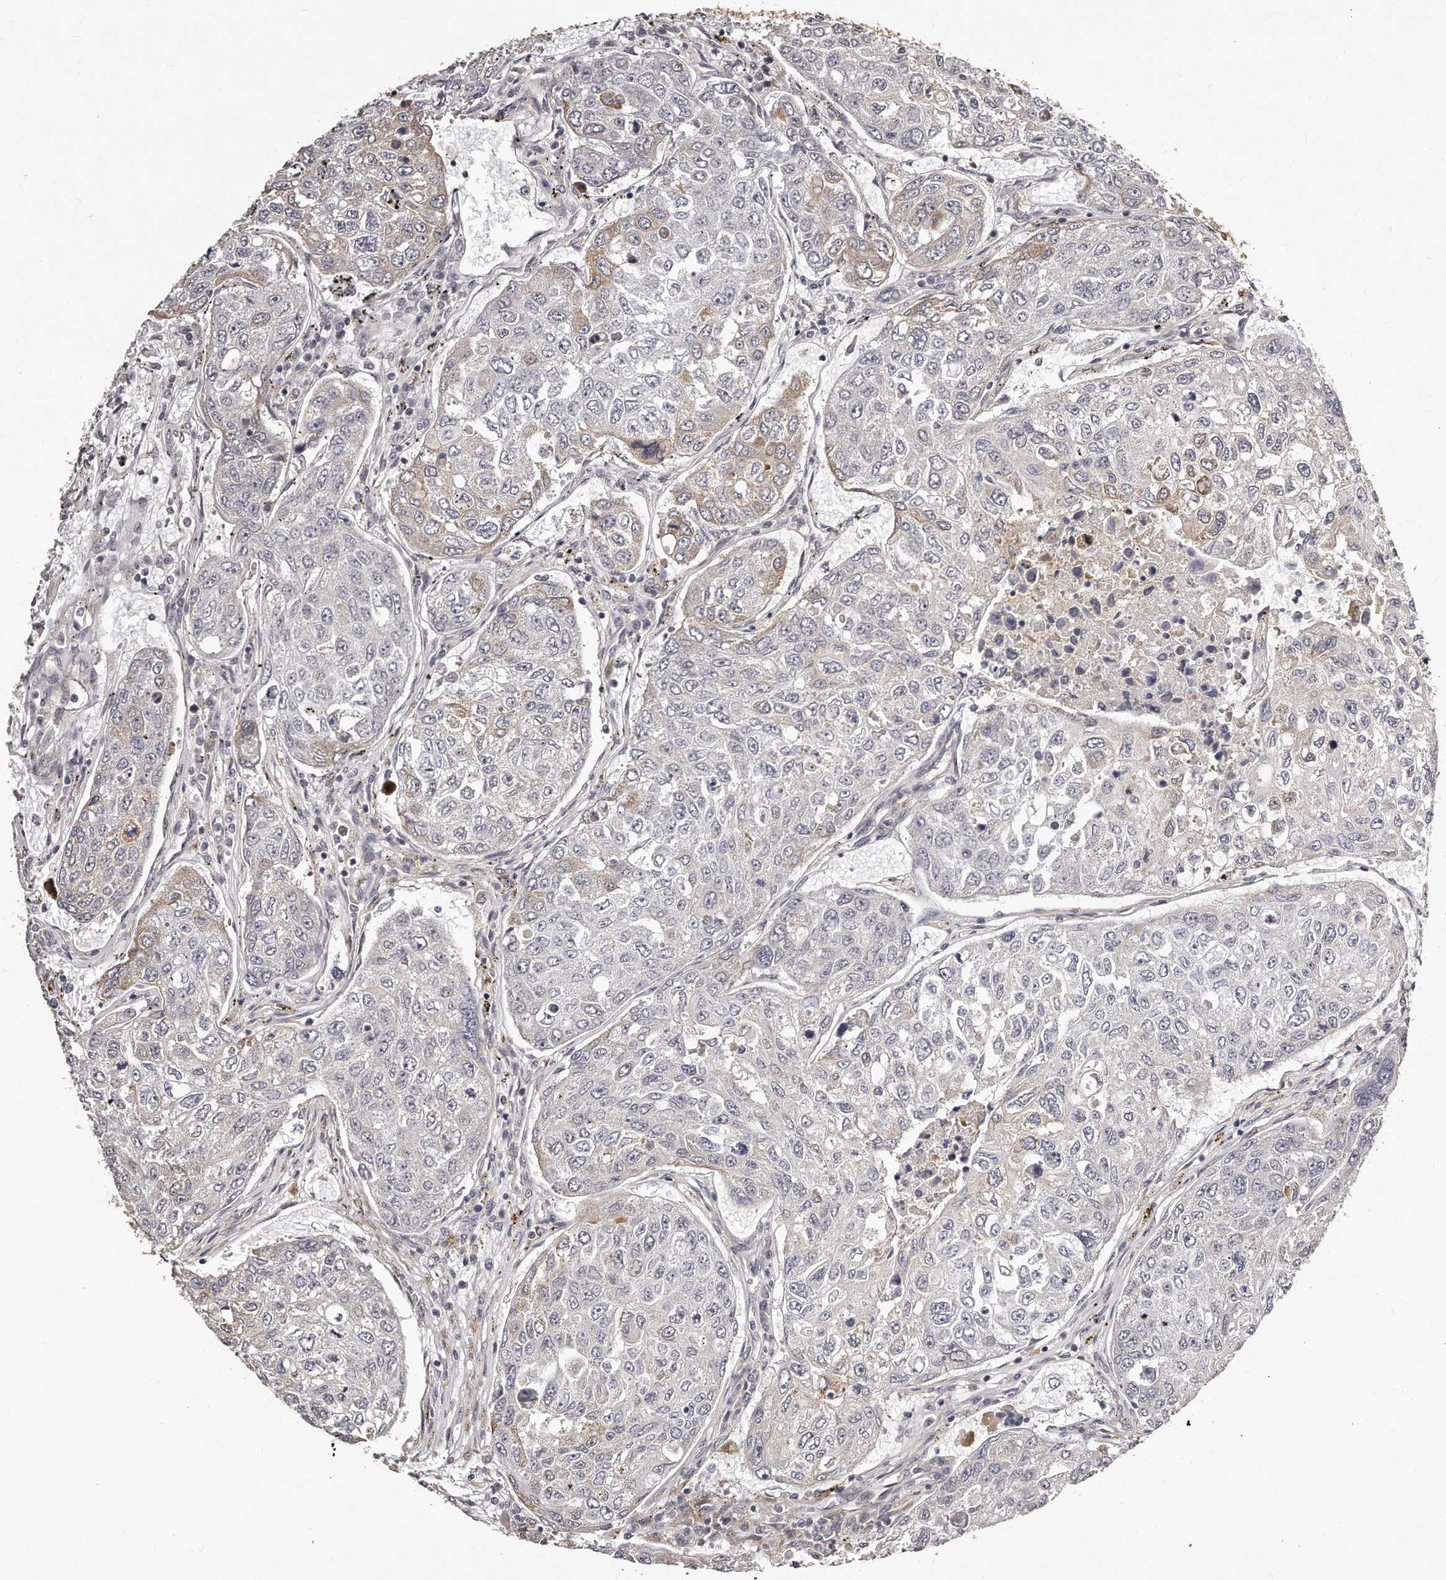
{"staining": {"intensity": "negative", "quantity": "none", "location": "none"}, "tissue": "urothelial cancer", "cell_type": "Tumor cells", "image_type": "cancer", "snomed": [{"axis": "morphology", "description": "Urothelial carcinoma, High grade"}, {"axis": "topography", "description": "Lymph node"}, {"axis": "topography", "description": "Urinary bladder"}], "caption": "There is no significant positivity in tumor cells of urothelial carcinoma (high-grade).", "gene": "TRAPPC14", "patient": {"sex": "male", "age": 51}}